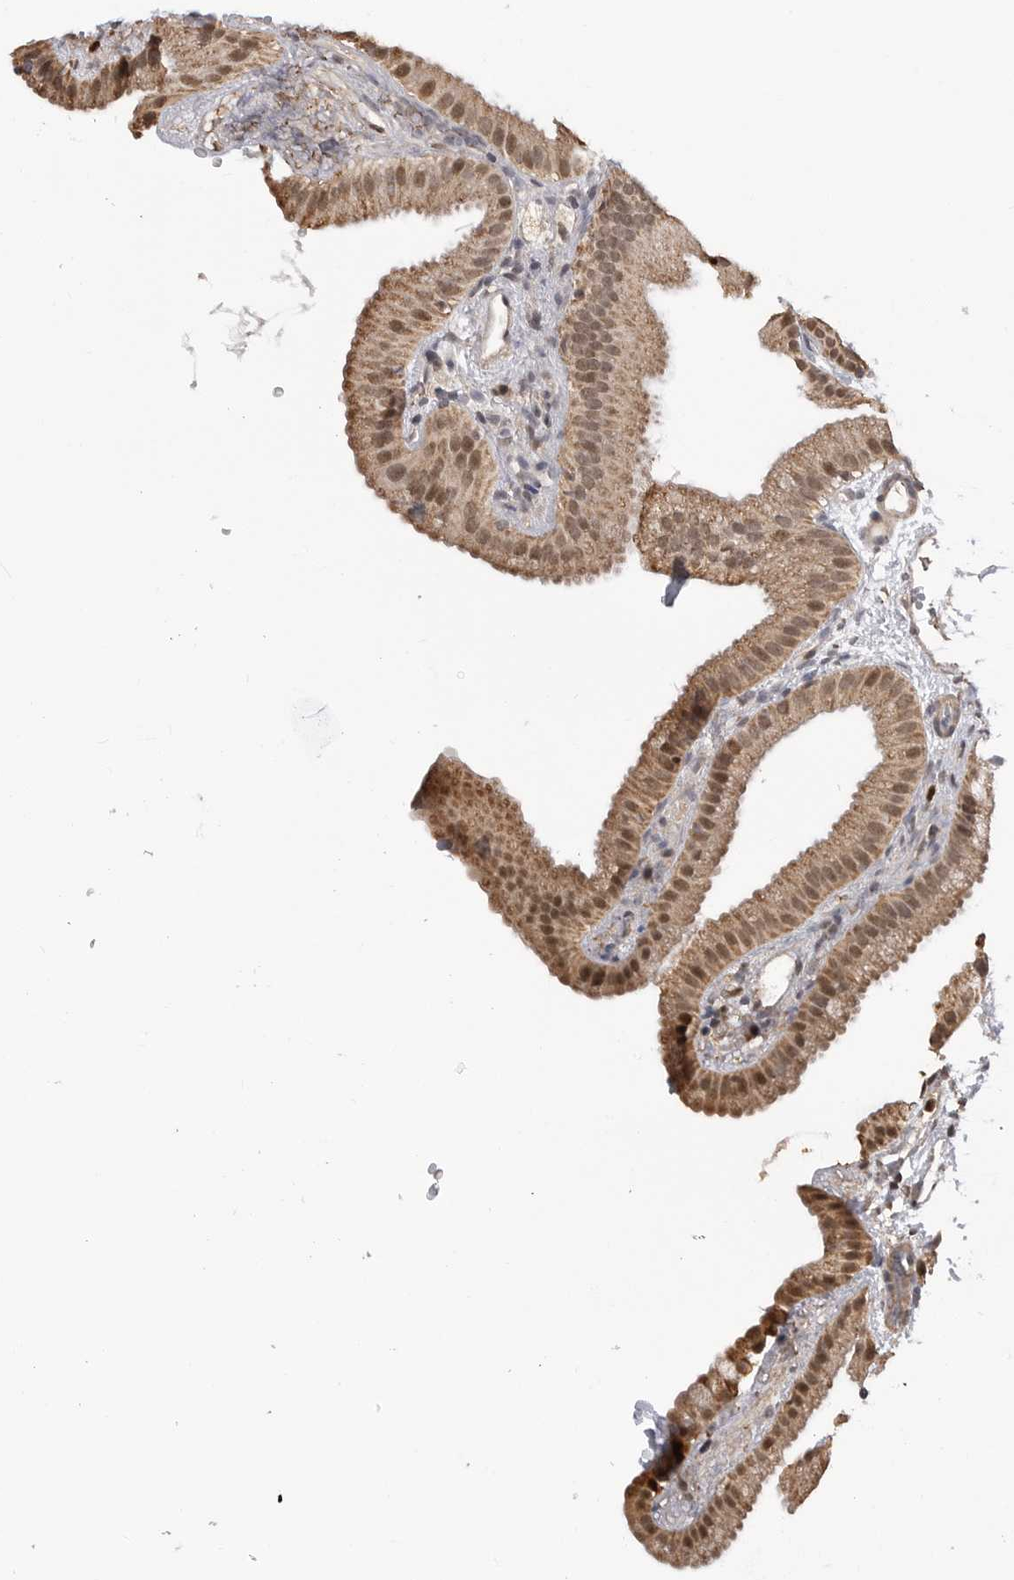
{"staining": {"intensity": "moderate", "quantity": ">75%", "location": "cytoplasmic/membranous,nuclear"}, "tissue": "gallbladder", "cell_type": "Glandular cells", "image_type": "normal", "snomed": [{"axis": "morphology", "description": "Normal tissue, NOS"}, {"axis": "topography", "description": "Gallbladder"}], "caption": "Brown immunohistochemical staining in normal gallbladder exhibits moderate cytoplasmic/membranous,nuclear expression in about >75% of glandular cells.", "gene": "SMARCC1", "patient": {"sex": "female", "age": 64}}